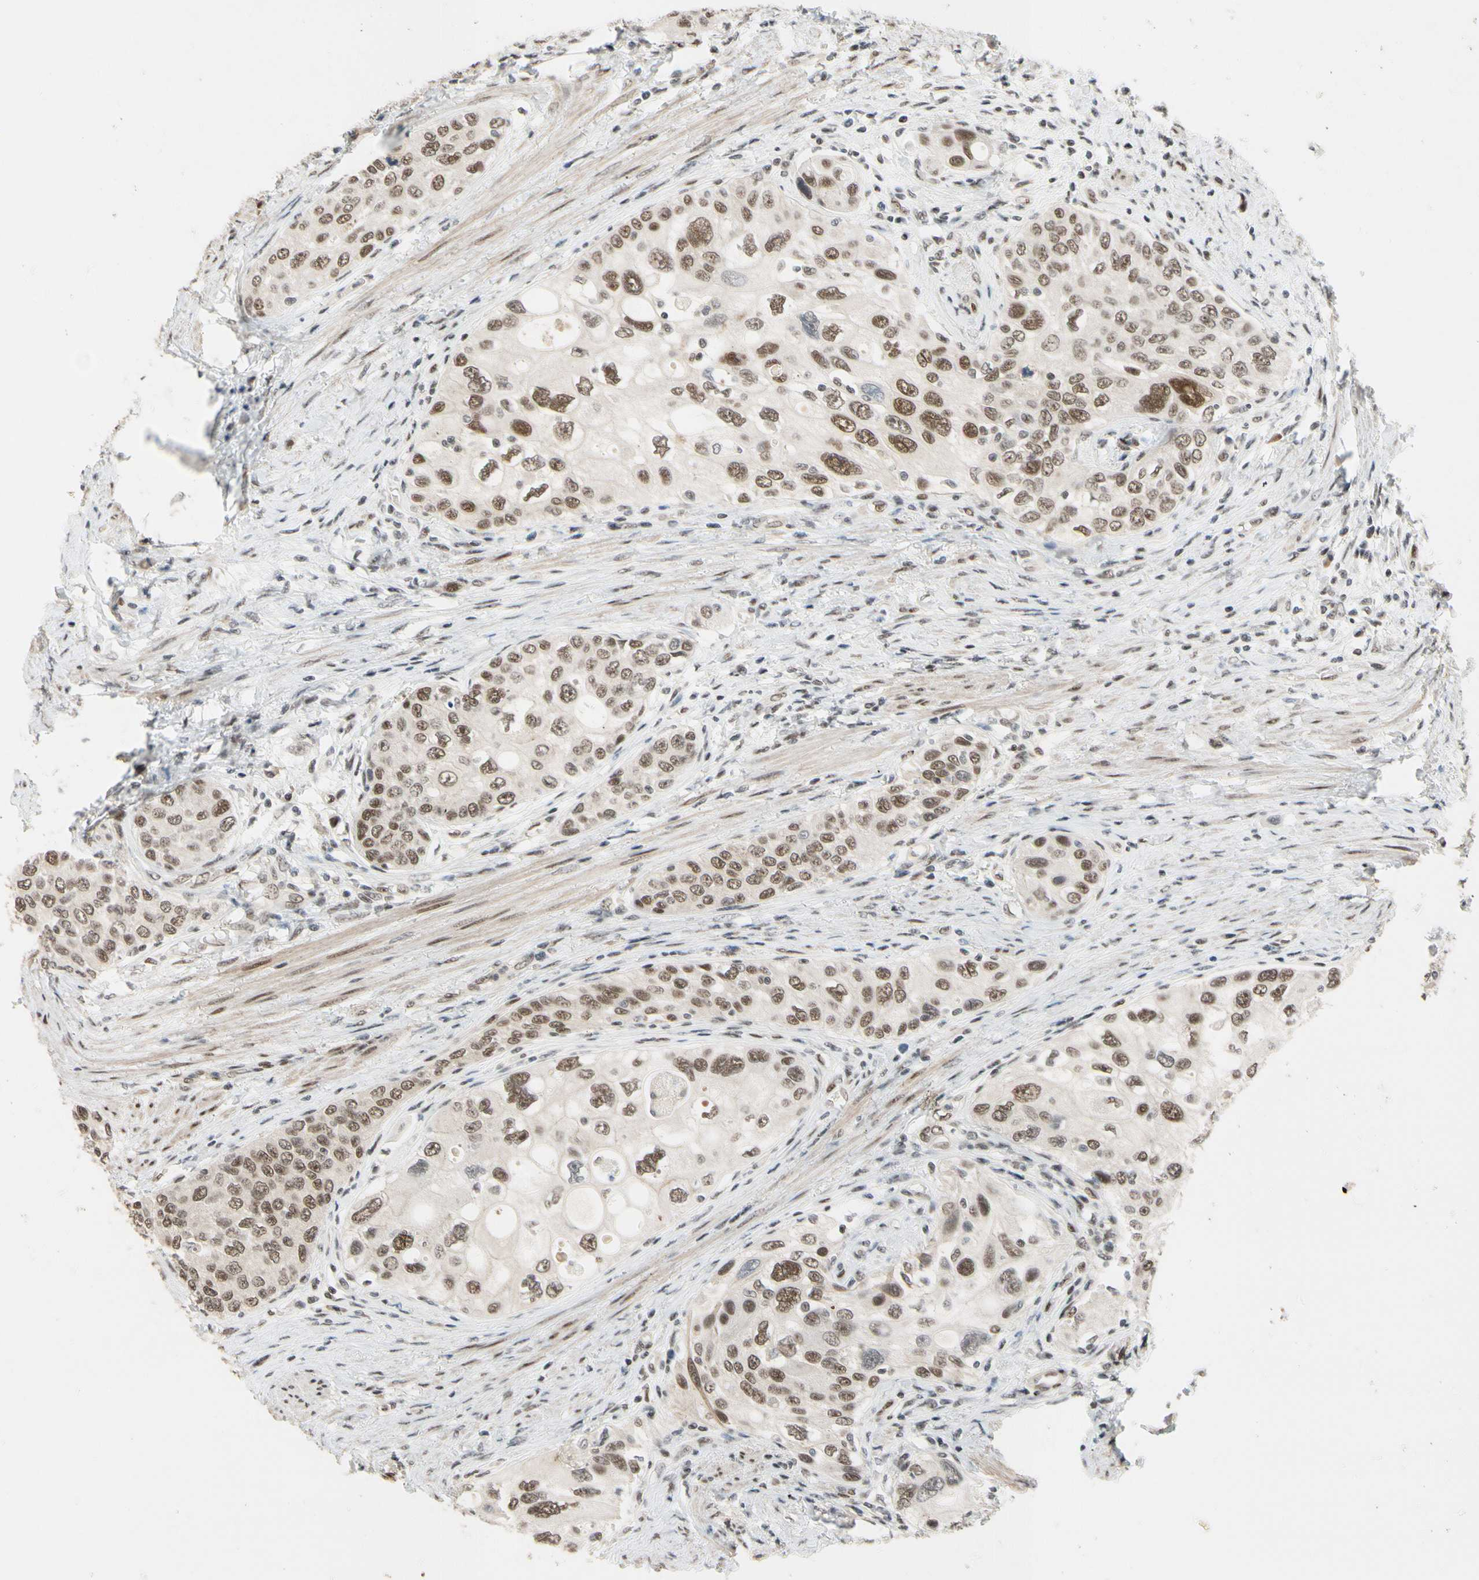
{"staining": {"intensity": "moderate", "quantity": ">75%", "location": "nuclear"}, "tissue": "urothelial cancer", "cell_type": "Tumor cells", "image_type": "cancer", "snomed": [{"axis": "morphology", "description": "Urothelial carcinoma, High grade"}, {"axis": "topography", "description": "Urinary bladder"}], "caption": "Immunohistochemistry of human urothelial cancer demonstrates medium levels of moderate nuclear staining in about >75% of tumor cells.", "gene": "TAF4", "patient": {"sex": "female", "age": 56}}